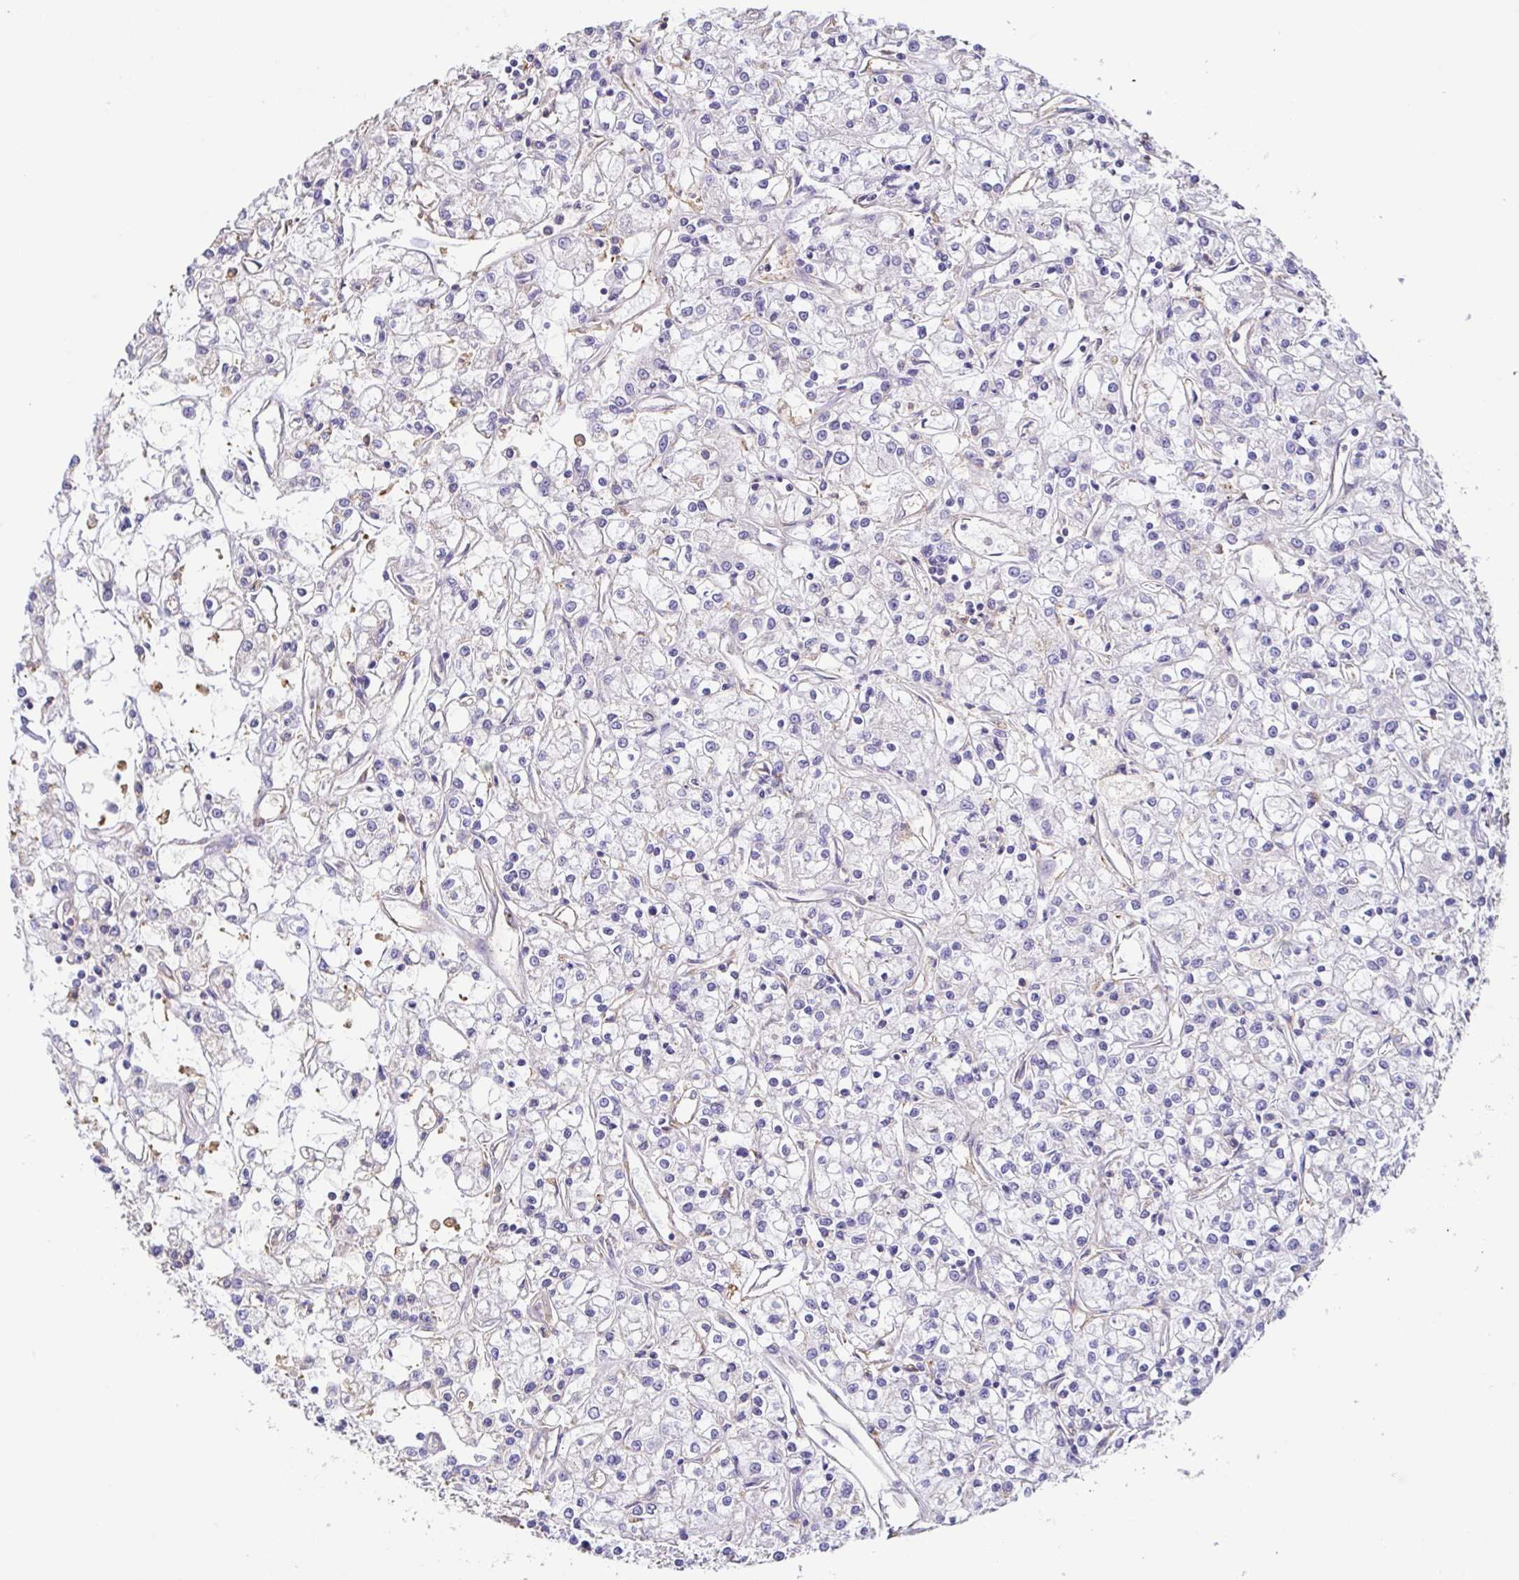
{"staining": {"intensity": "negative", "quantity": "none", "location": "none"}, "tissue": "renal cancer", "cell_type": "Tumor cells", "image_type": "cancer", "snomed": [{"axis": "morphology", "description": "Adenocarcinoma, NOS"}, {"axis": "topography", "description": "Kidney"}], "caption": "The histopathology image demonstrates no significant positivity in tumor cells of renal adenocarcinoma. Nuclei are stained in blue.", "gene": "ANXA10", "patient": {"sex": "female", "age": 59}}